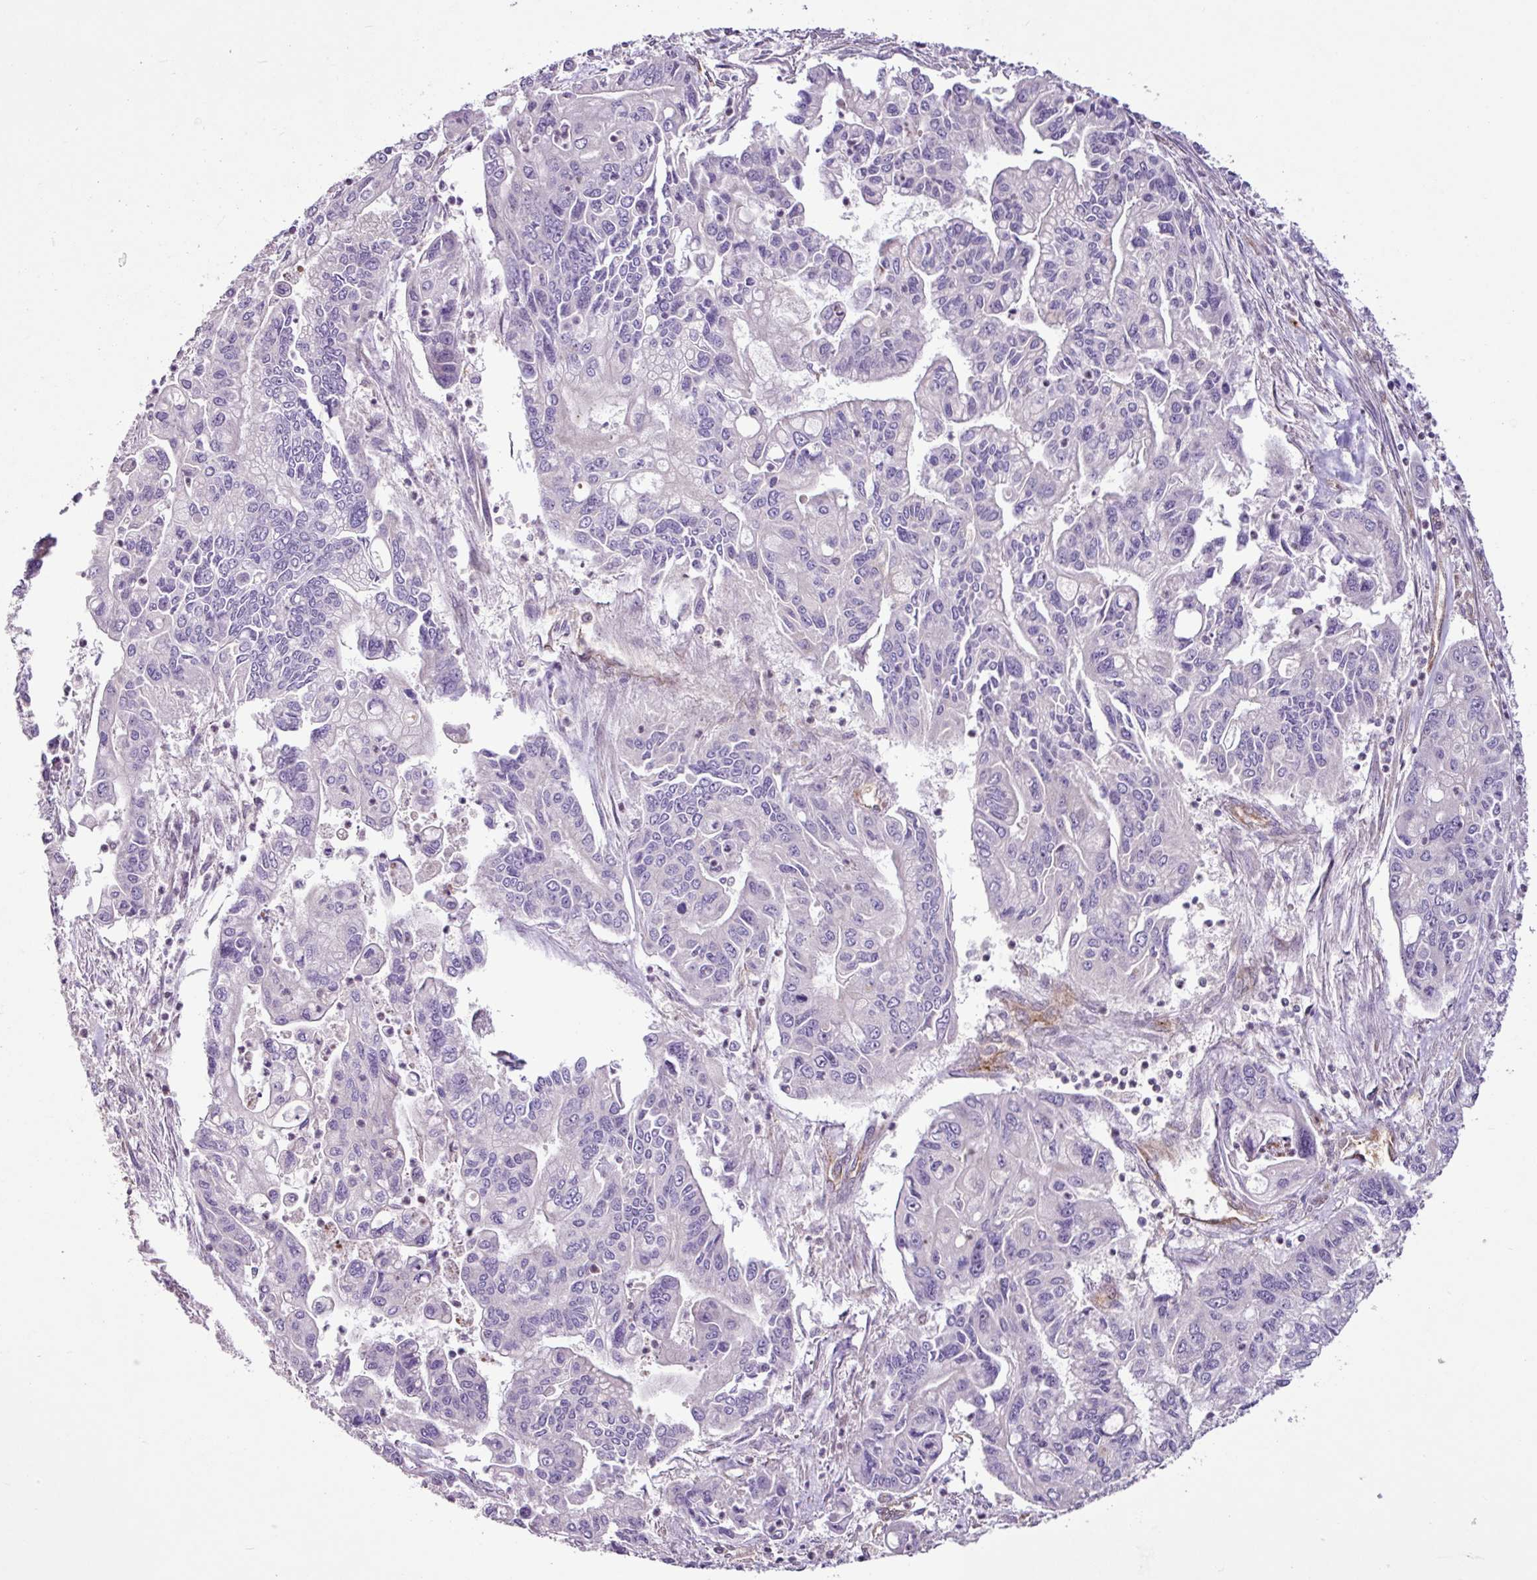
{"staining": {"intensity": "negative", "quantity": "none", "location": "none"}, "tissue": "pancreatic cancer", "cell_type": "Tumor cells", "image_type": "cancer", "snomed": [{"axis": "morphology", "description": "Adenocarcinoma, NOS"}, {"axis": "topography", "description": "Pancreas"}], "caption": "Adenocarcinoma (pancreatic) stained for a protein using immunohistochemistry (IHC) exhibits no positivity tumor cells.", "gene": "ZNF106", "patient": {"sex": "male", "age": 62}}